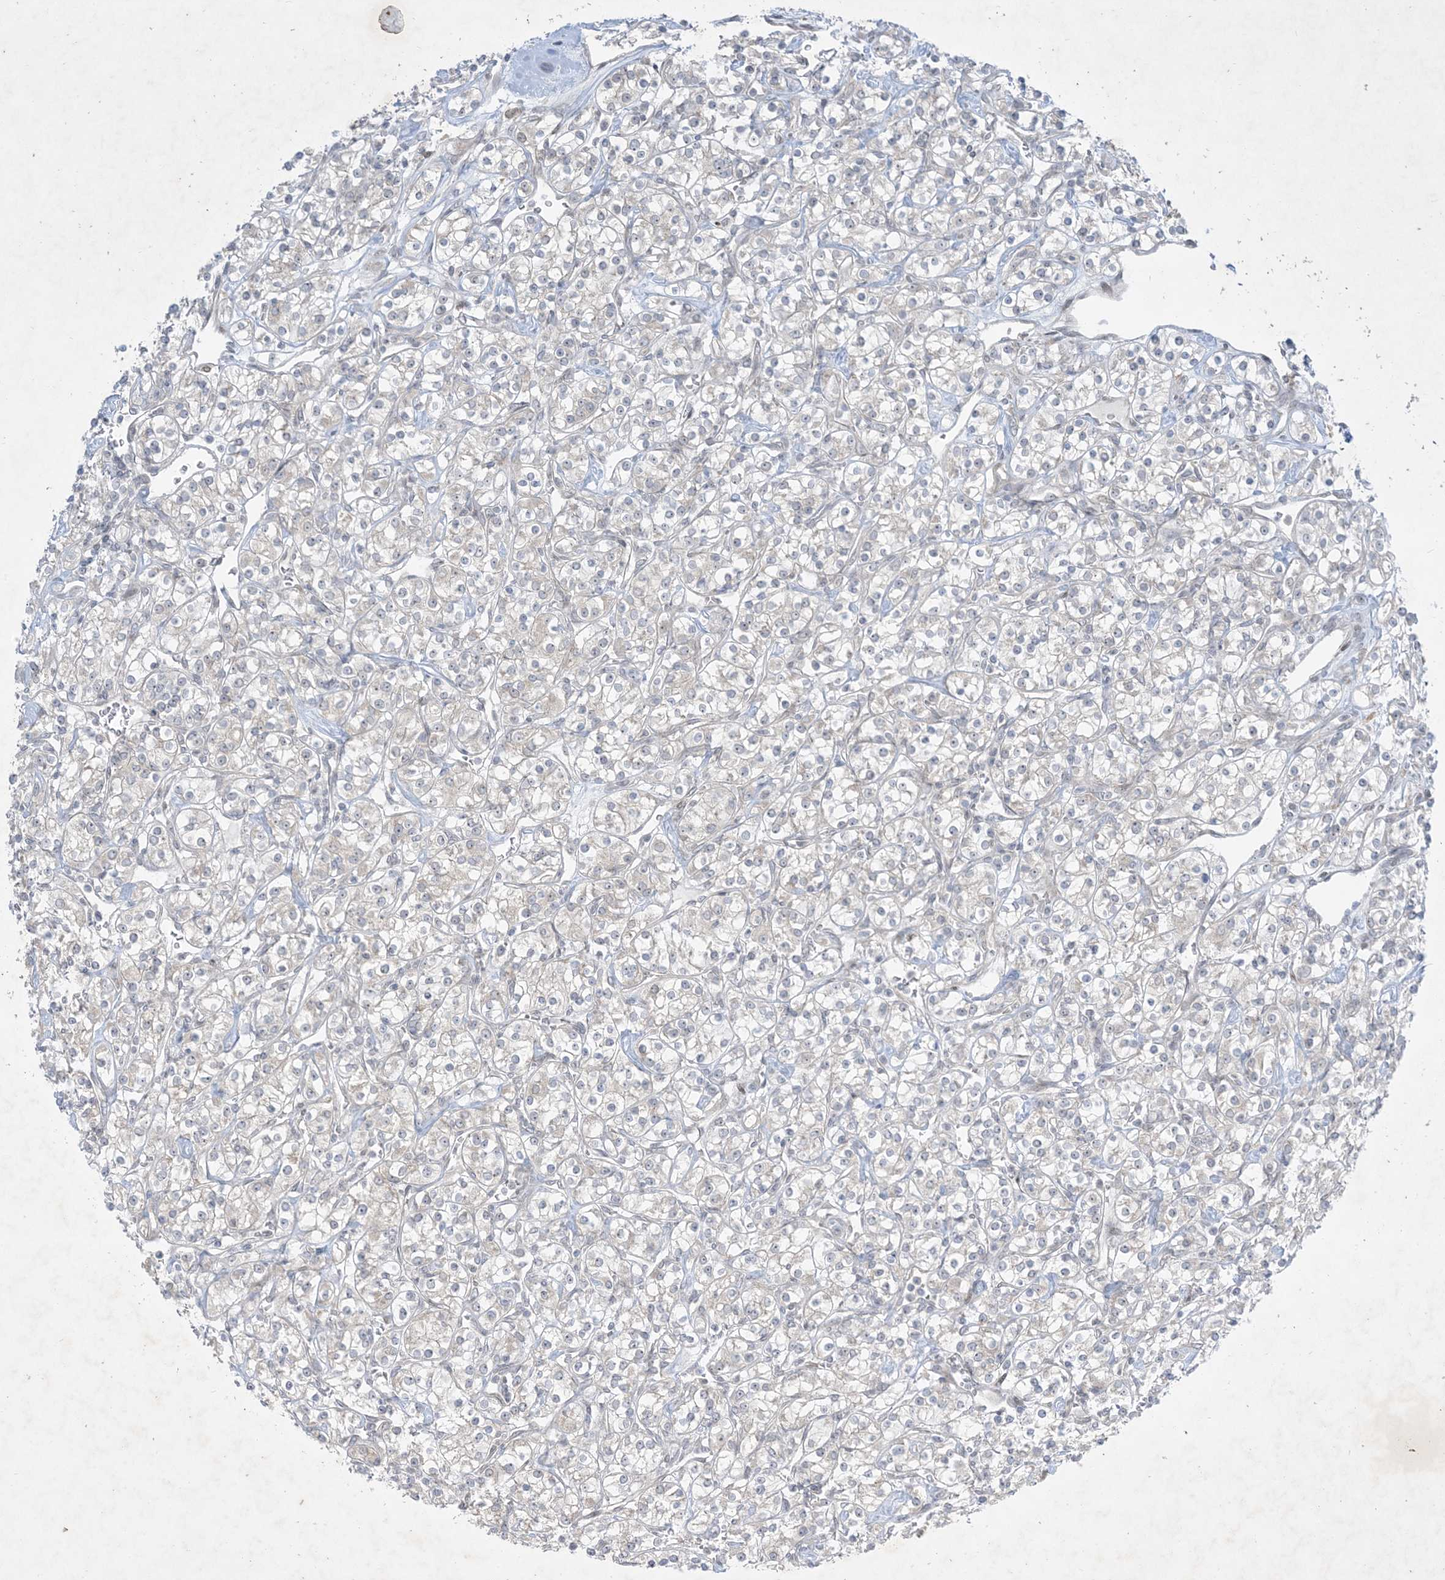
{"staining": {"intensity": "negative", "quantity": "none", "location": "none"}, "tissue": "renal cancer", "cell_type": "Tumor cells", "image_type": "cancer", "snomed": [{"axis": "morphology", "description": "Adenocarcinoma, NOS"}, {"axis": "topography", "description": "Kidney"}], "caption": "High magnification brightfield microscopy of renal adenocarcinoma stained with DAB (3,3'-diaminobenzidine) (brown) and counterstained with hematoxylin (blue): tumor cells show no significant expression.", "gene": "SOGA3", "patient": {"sex": "male", "age": 77}}